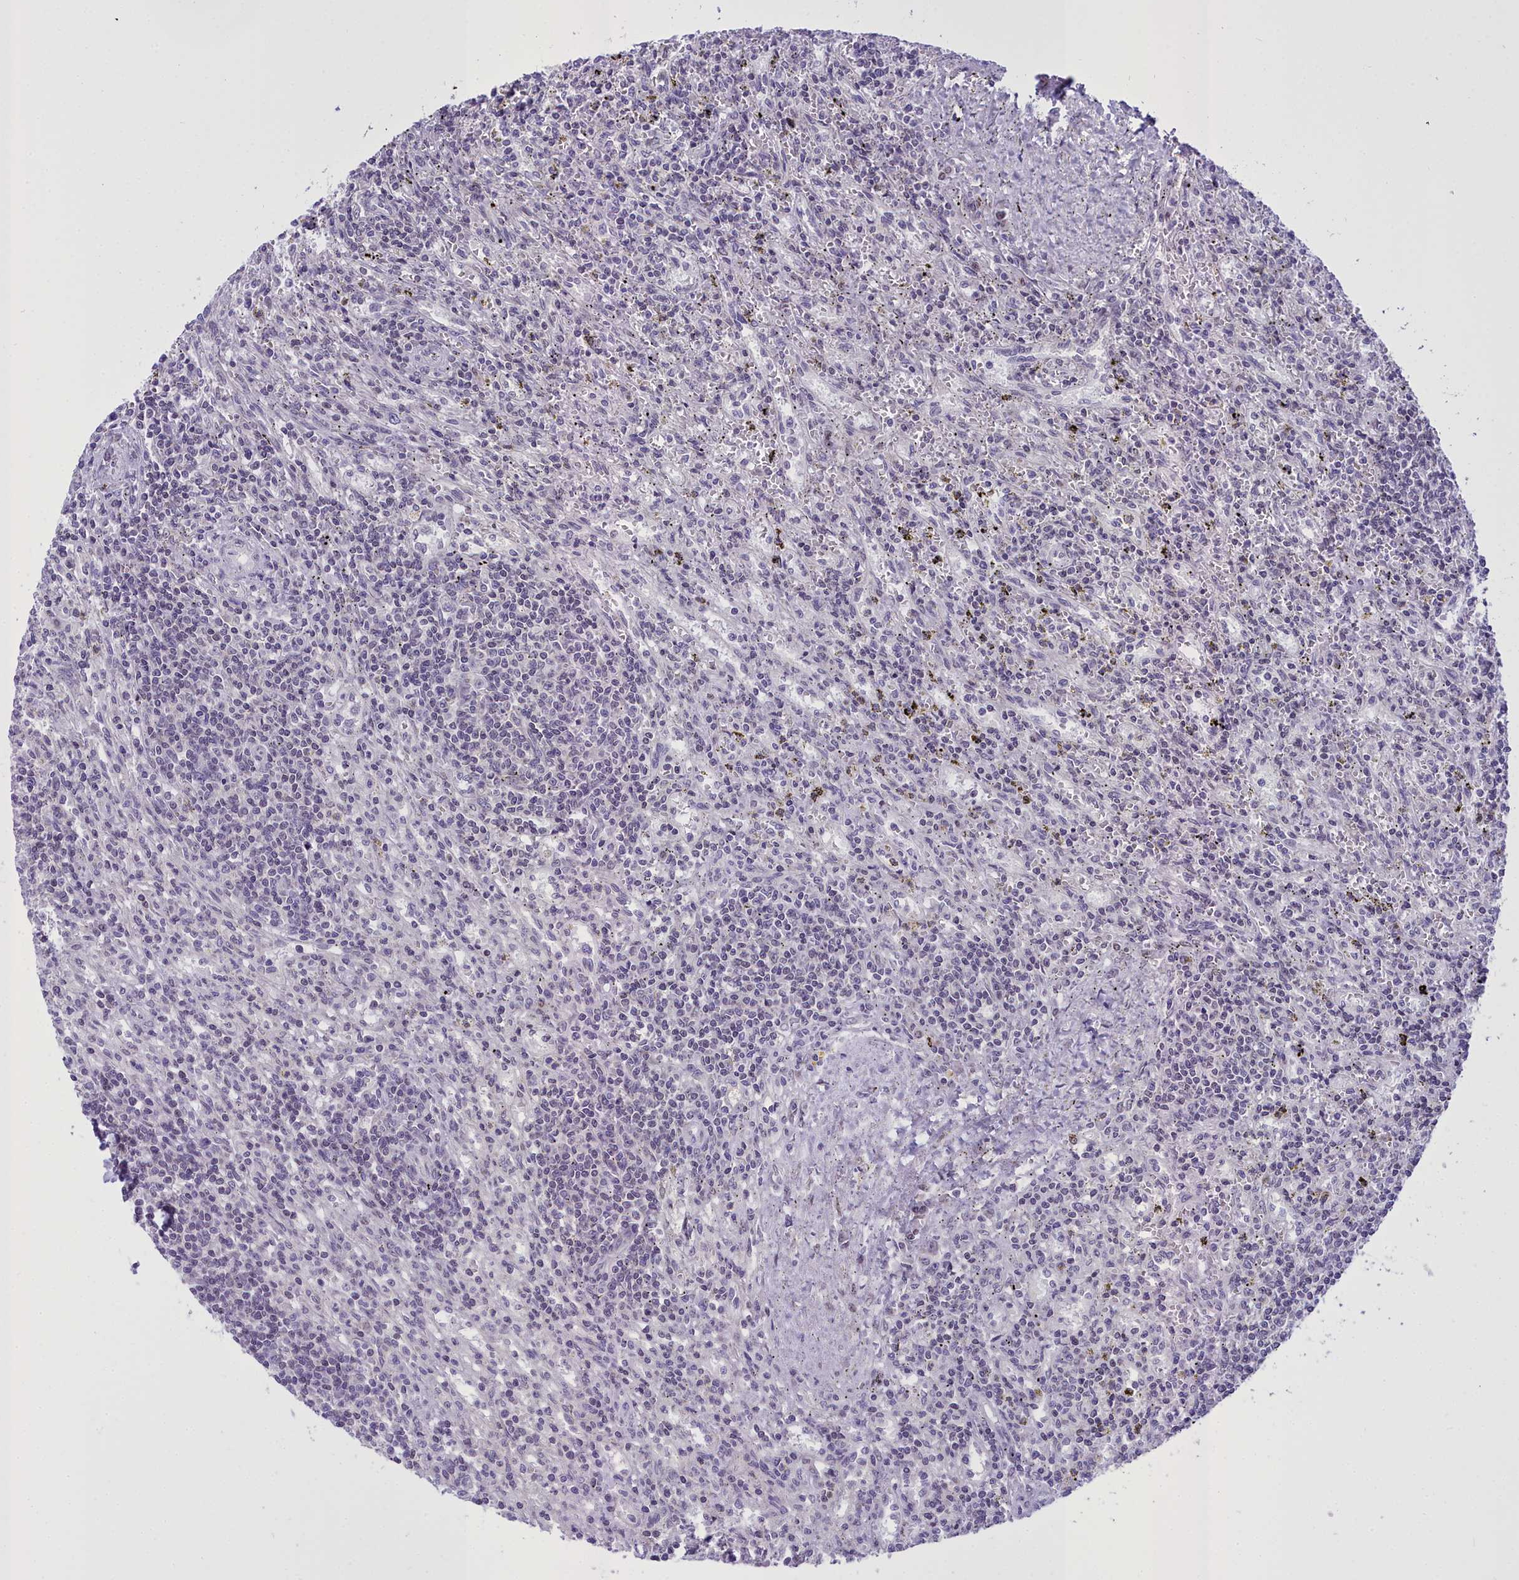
{"staining": {"intensity": "negative", "quantity": "none", "location": "none"}, "tissue": "lymphoma", "cell_type": "Tumor cells", "image_type": "cancer", "snomed": [{"axis": "morphology", "description": "Malignant lymphoma, non-Hodgkin's type, Low grade"}, {"axis": "topography", "description": "Spleen"}], "caption": "Protein analysis of malignant lymphoma, non-Hodgkin's type (low-grade) shows no significant staining in tumor cells.", "gene": "B9D2", "patient": {"sex": "male", "age": 76}}